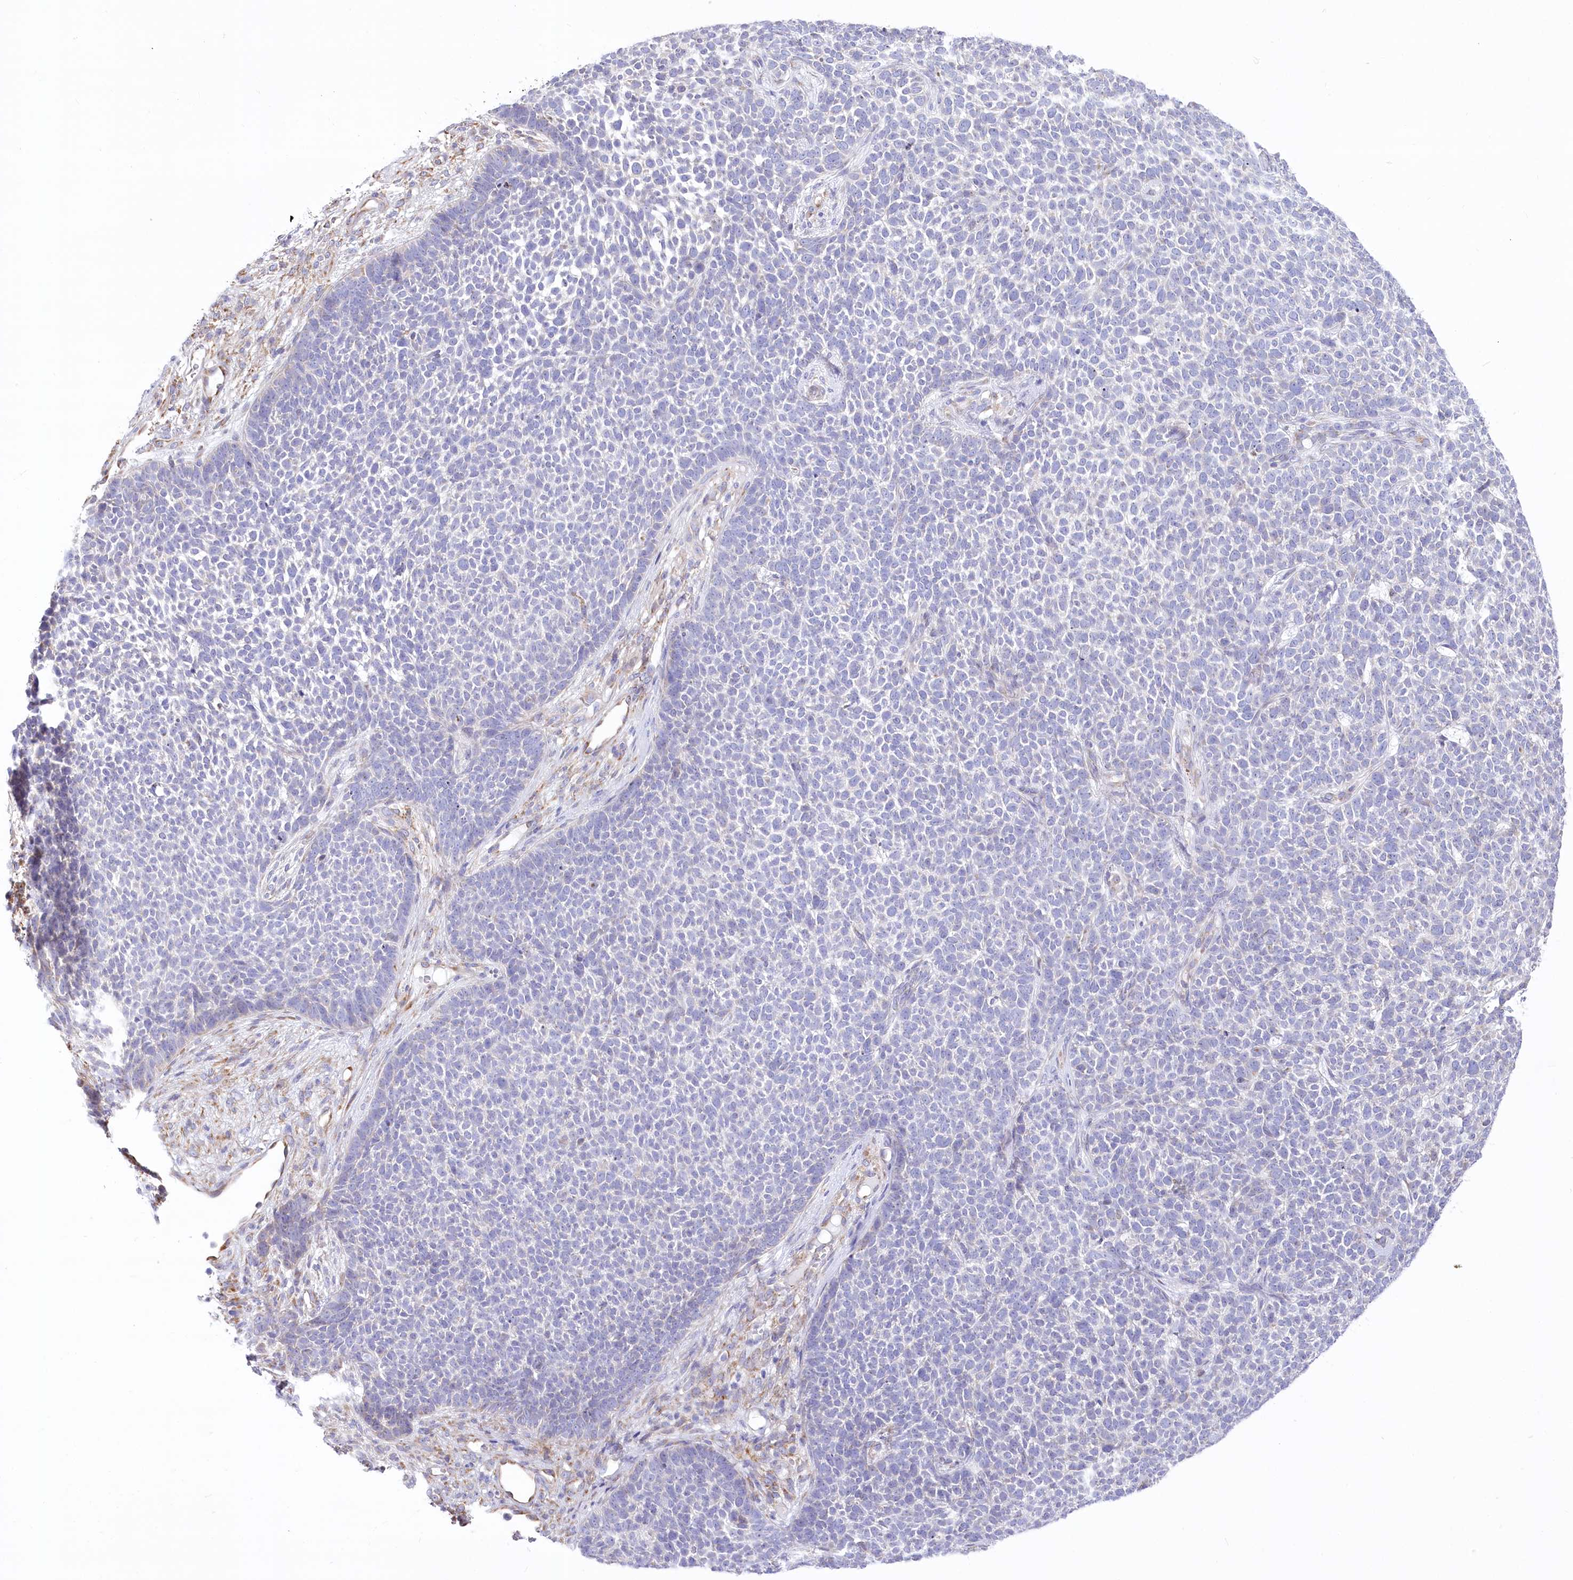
{"staining": {"intensity": "negative", "quantity": "none", "location": "none"}, "tissue": "skin cancer", "cell_type": "Tumor cells", "image_type": "cancer", "snomed": [{"axis": "morphology", "description": "Basal cell carcinoma"}, {"axis": "topography", "description": "Skin"}], "caption": "IHC photomicrograph of neoplastic tissue: skin cancer stained with DAB shows no significant protein expression in tumor cells.", "gene": "STT3B", "patient": {"sex": "female", "age": 84}}